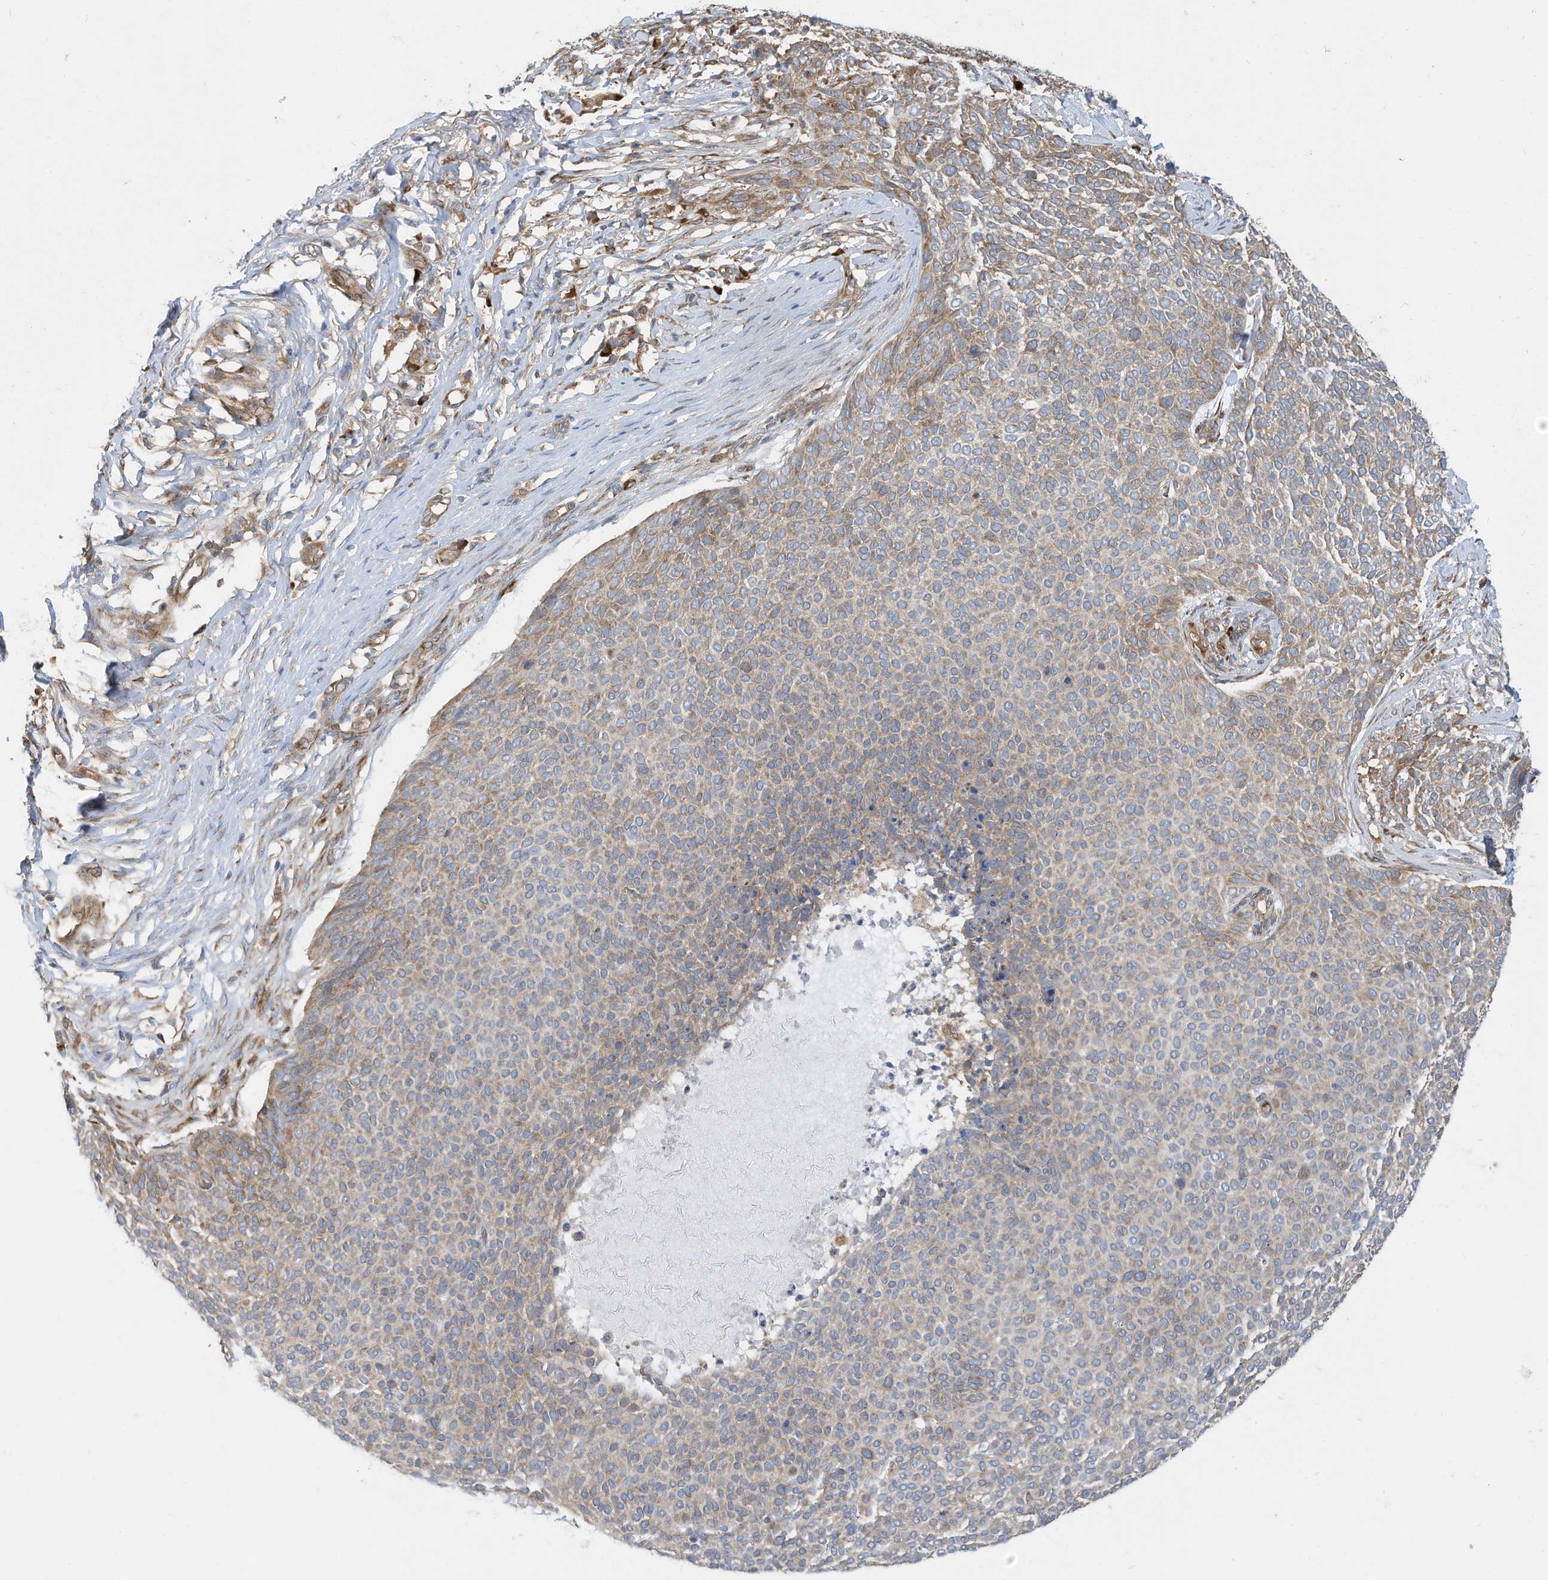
{"staining": {"intensity": "weak", "quantity": "<25%", "location": "cytoplasmic/membranous"}, "tissue": "skin cancer", "cell_type": "Tumor cells", "image_type": "cancer", "snomed": [{"axis": "morphology", "description": "Normal tissue, NOS"}, {"axis": "morphology", "description": "Basal cell carcinoma"}, {"axis": "topography", "description": "Skin"}], "caption": "Immunohistochemistry (IHC) of skin cancer (basal cell carcinoma) reveals no expression in tumor cells.", "gene": "USE1", "patient": {"sex": "male", "age": 50}}